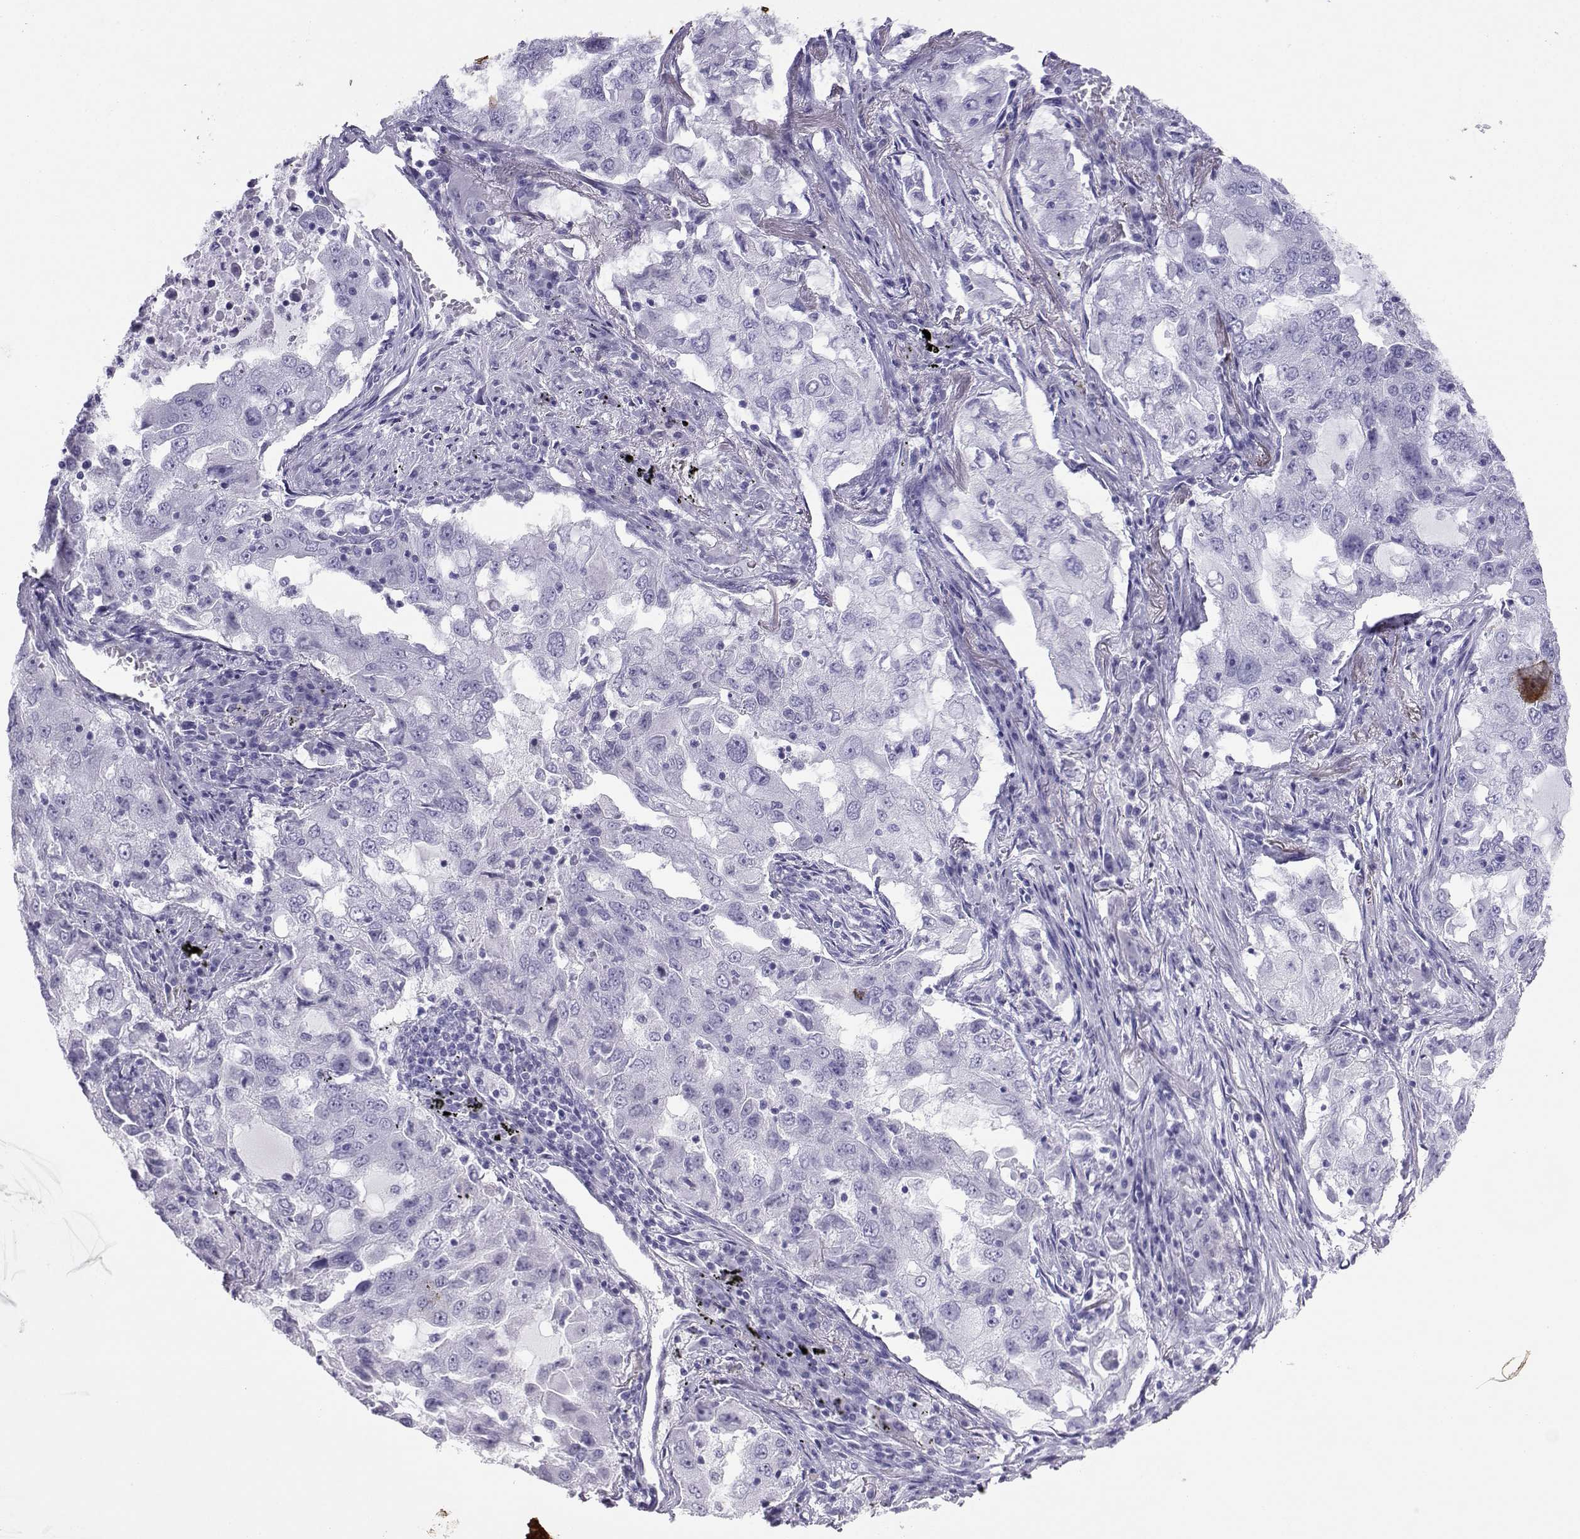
{"staining": {"intensity": "negative", "quantity": "none", "location": "none"}, "tissue": "lung cancer", "cell_type": "Tumor cells", "image_type": "cancer", "snomed": [{"axis": "morphology", "description": "Adenocarcinoma, NOS"}, {"axis": "topography", "description": "Lung"}], "caption": "Image shows no protein expression in tumor cells of adenocarcinoma (lung) tissue. (Stains: DAB (3,3'-diaminobenzidine) immunohistochemistry with hematoxylin counter stain, Microscopy: brightfield microscopy at high magnification).", "gene": "LORICRIN", "patient": {"sex": "female", "age": 61}}